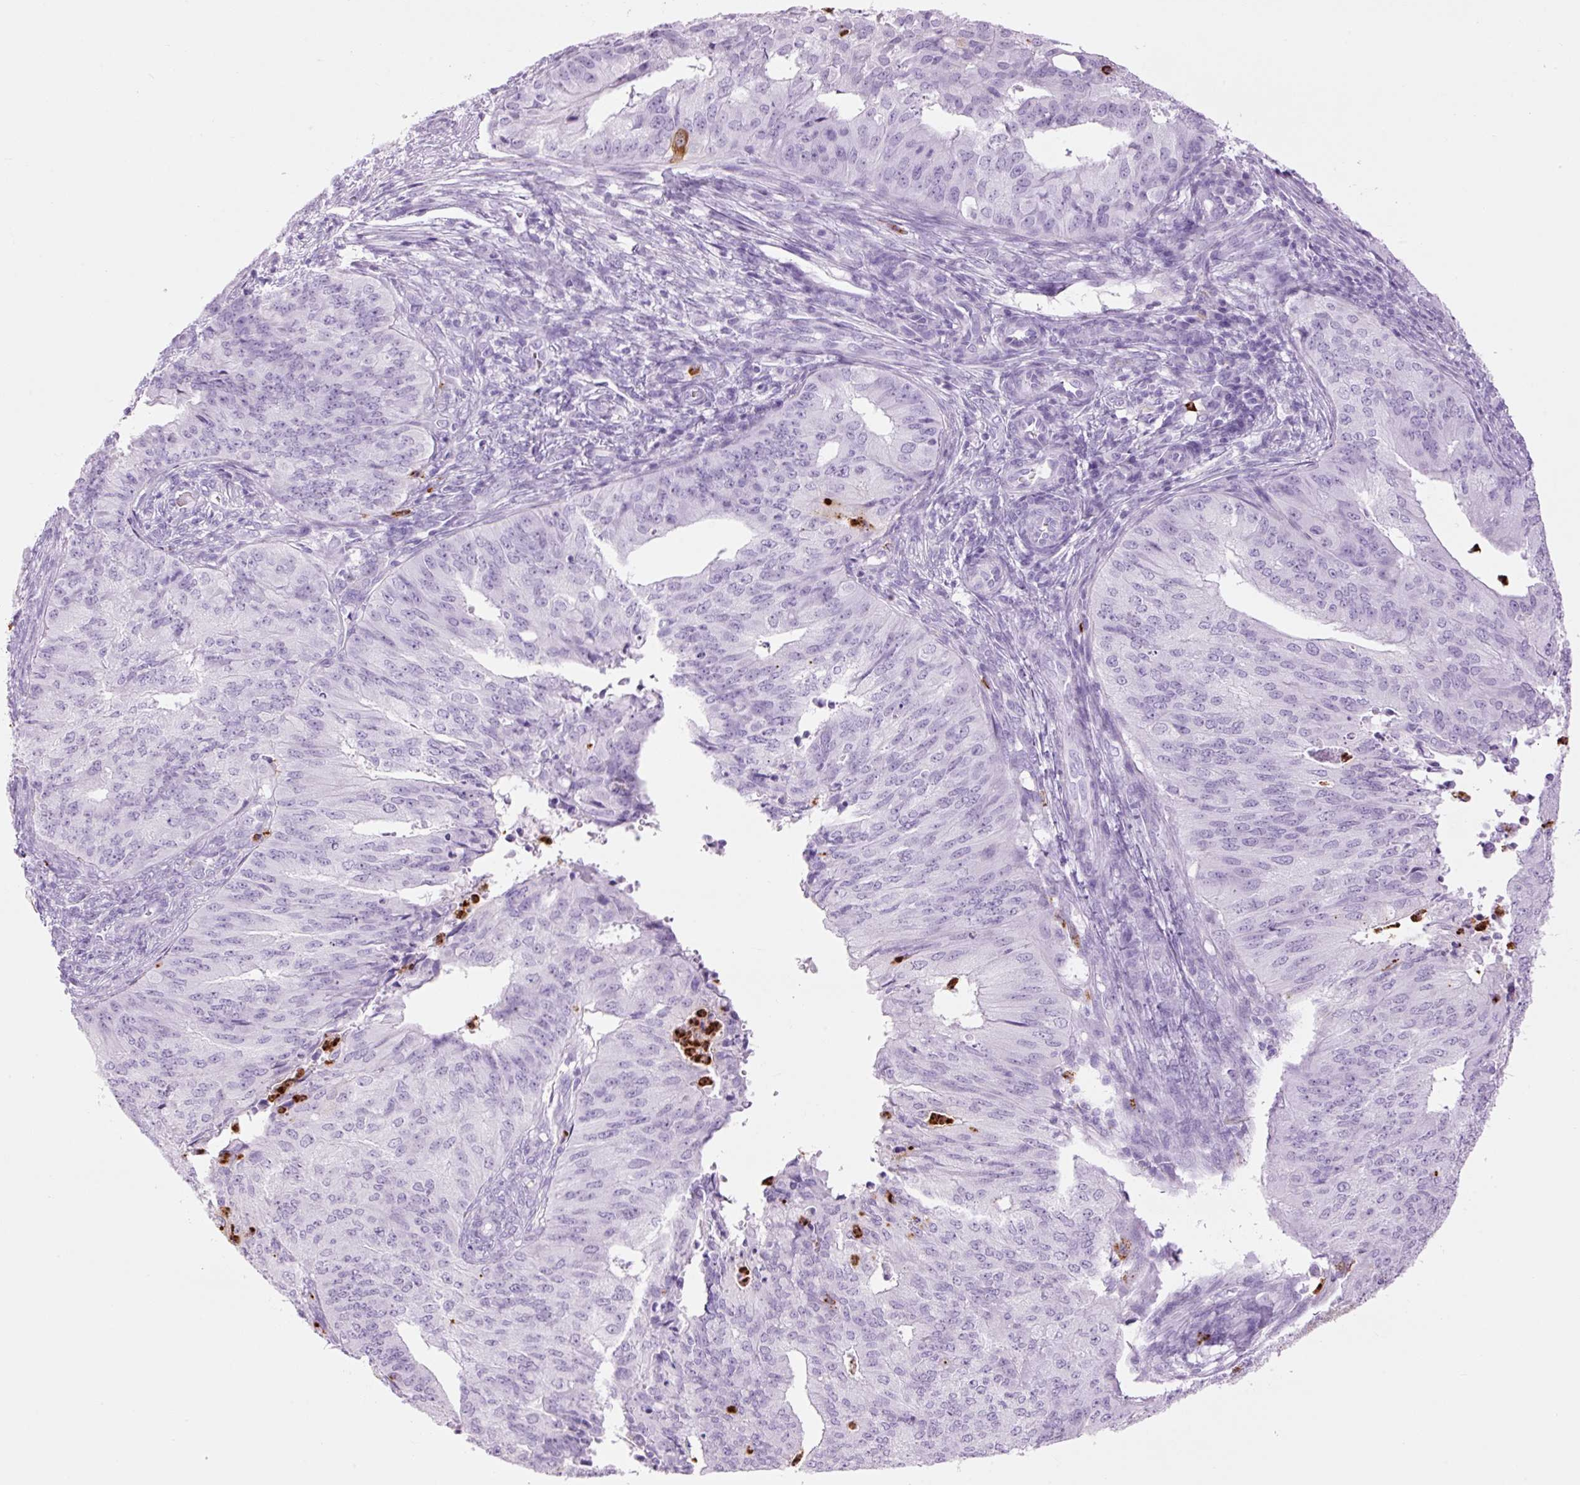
{"staining": {"intensity": "negative", "quantity": "none", "location": "none"}, "tissue": "endometrial cancer", "cell_type": "Tumor cells", "image_type": "cancer", "snomed": [{"axis": "morphology", "description": "Adenocarcinoma, NOS"}, {"axis": "topography", "description": "Endometrium"}], "caption": "Immunohistochemistry (IHC) histopathology image of endometrial cancer (adenocarcinoma) stained for a protein (brown), which displays no expression in tumor cells.", "gene": "LYZ", "patient": {"sex": "female", "age": 50}}